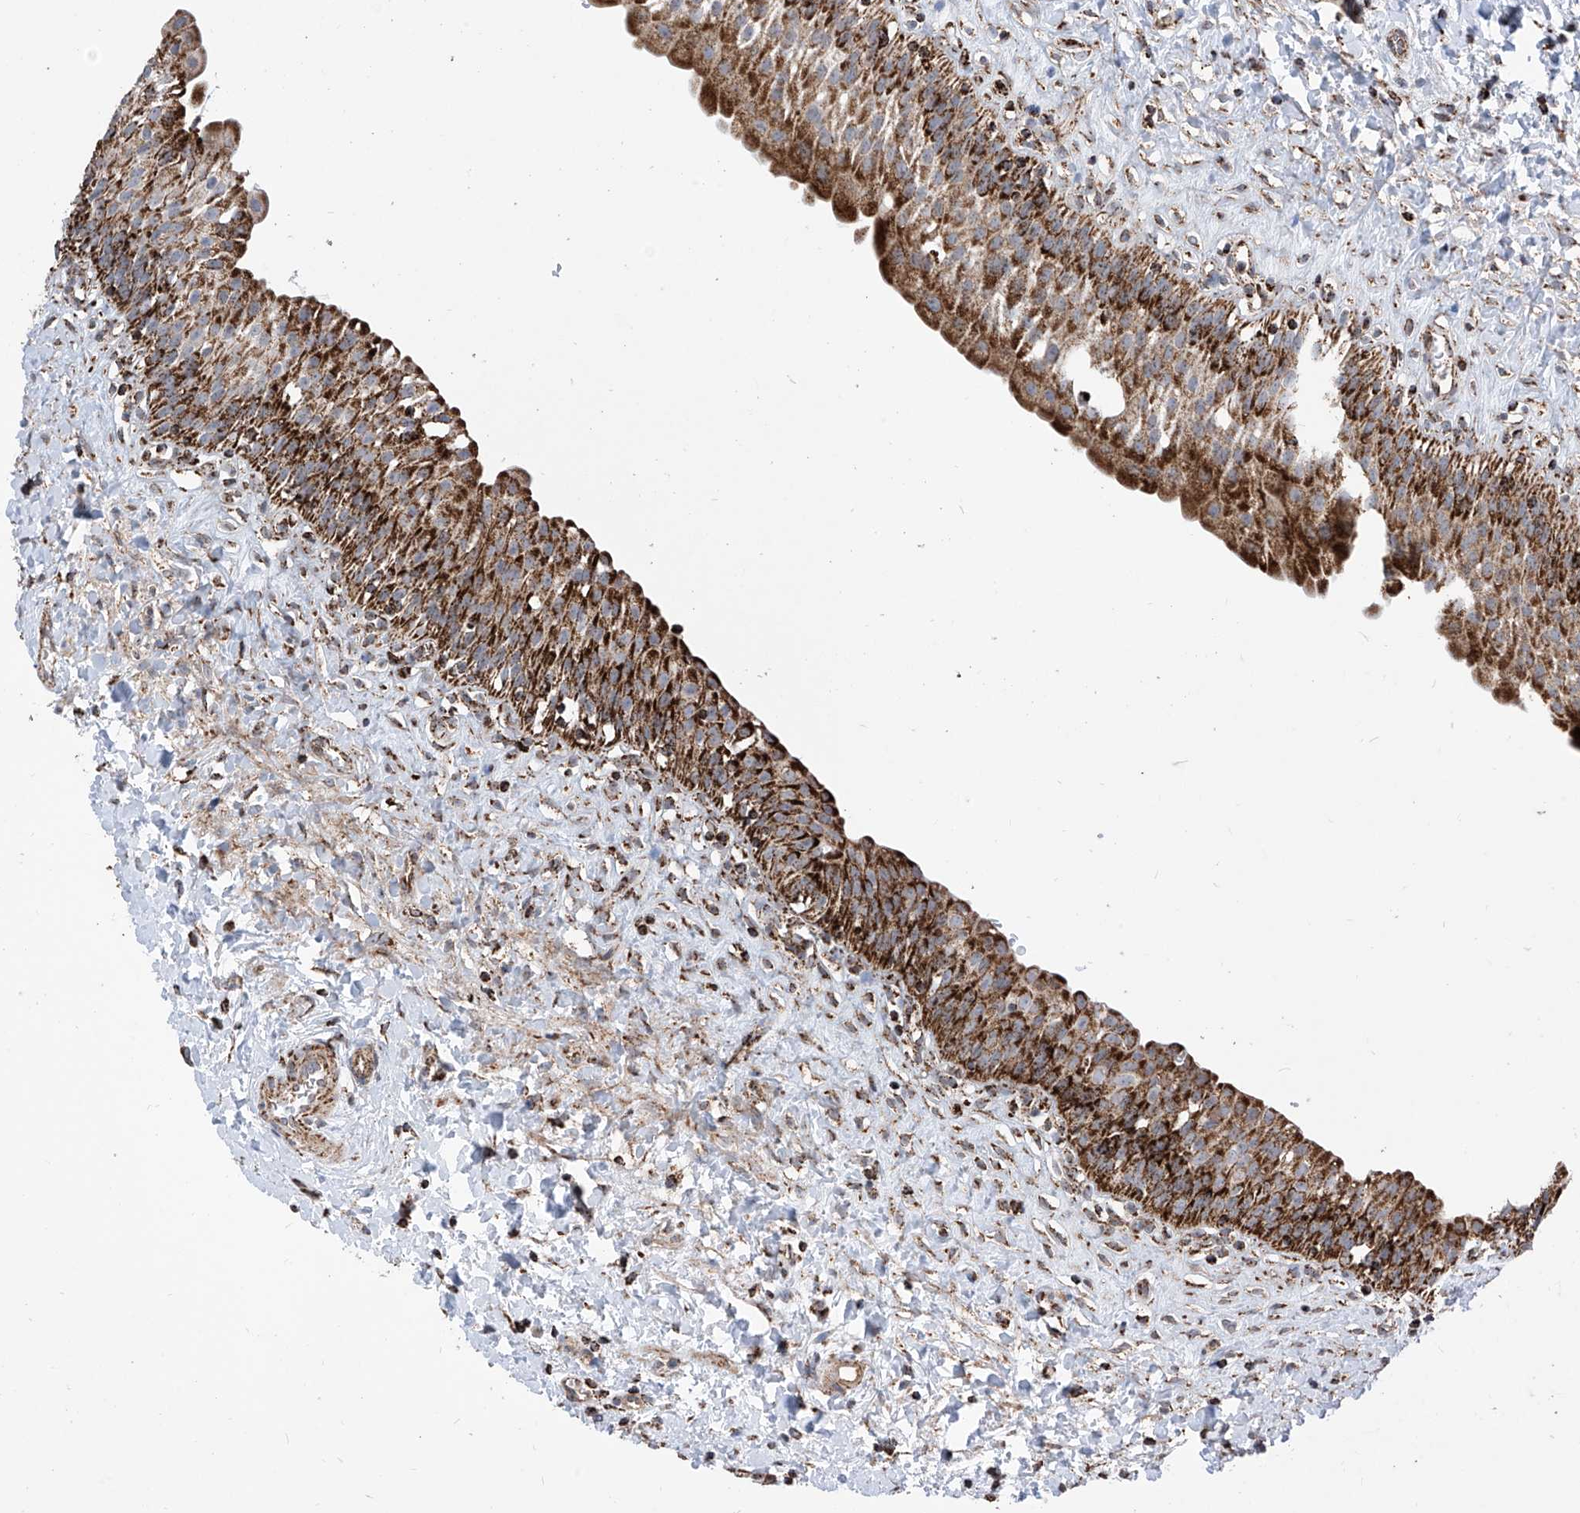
{"staining": {"intensity": "strong", "quantity": ">75%", "location": "cytoplasmic/membranous"}, "tissue": "urinary bladder", "cell_type": "Urothelial cells", "image_type": "normal", "snomed": [{"axis": "morphology", "description": "Normal tissue, NOS"}, {"axis": "topography", "description": "Urinary bladder"}], "caption": "Urinary bladder was stained to show a protein in brown. There is high levels of strong cytoplasmic/membranous positivity in about >75% of urothelial cells. The staining is performed using DAB brown chromogen to label protein expression. The nuclei are counter-stained blue using hematoxylin.", "gene": "COX5B", "patient": {"sex": "male", "age": 51}}